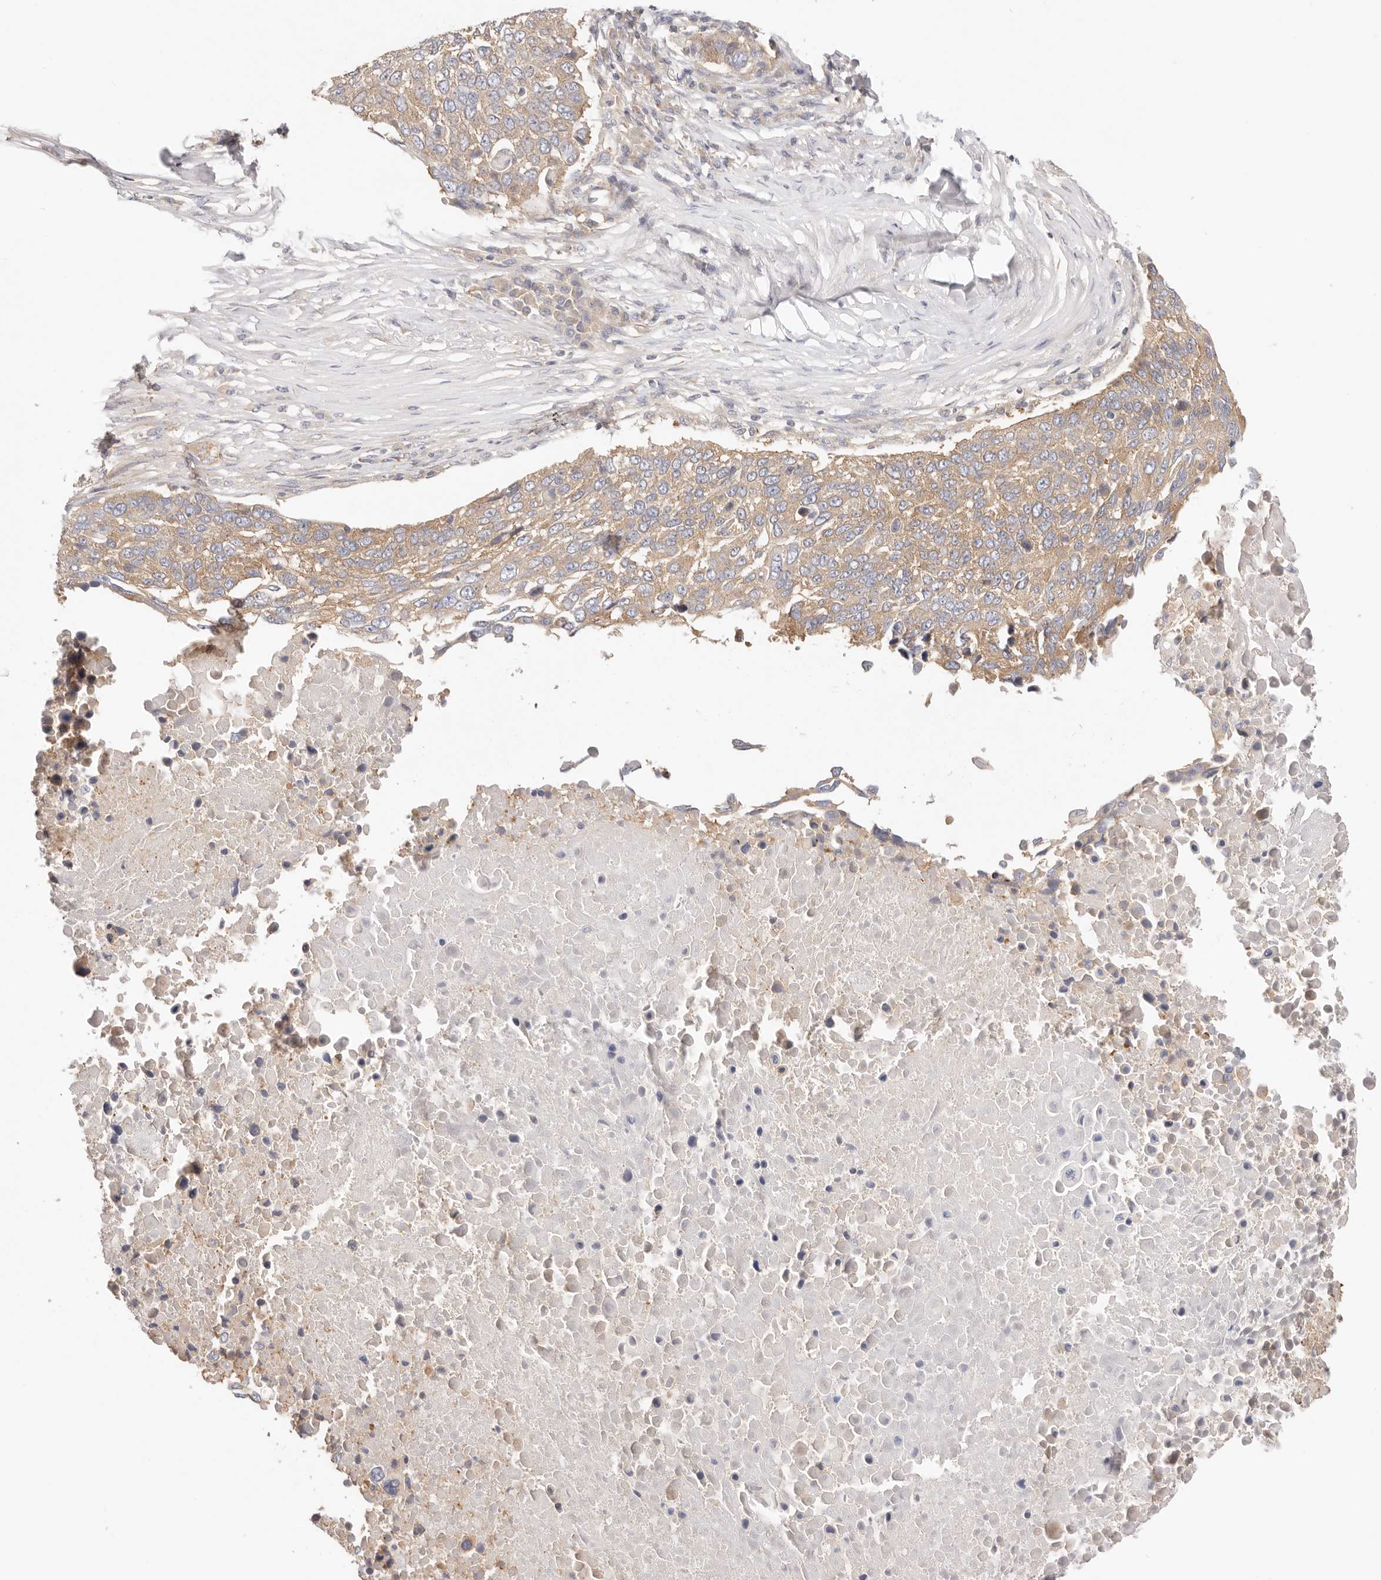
{"staining": {"intensity": "moderate", "quantity": "25%-75%", "location": "cytoplasmic/membranous"}, "tissue": "lung cancer", "cell_type": "Tumor cells", "image_type": "cancer", "snomed": [{"axis": "morphology", "description": "Squamous cell carcinoma, NOS"}, {"axis": "topography", "description": "Lung"}], "caption": "Tumor cells reveal medium levels of moderate cytoplasmic/membranous staining in approximately 25%-75% of cells in human lung squamous cell carcinoma. Immunohistochemistry (ihc) stains the protein of interest in brown and the nuclei are stained blue.", "gene": "KCMF1", "patient": {"sex": "male", "age": 66}}